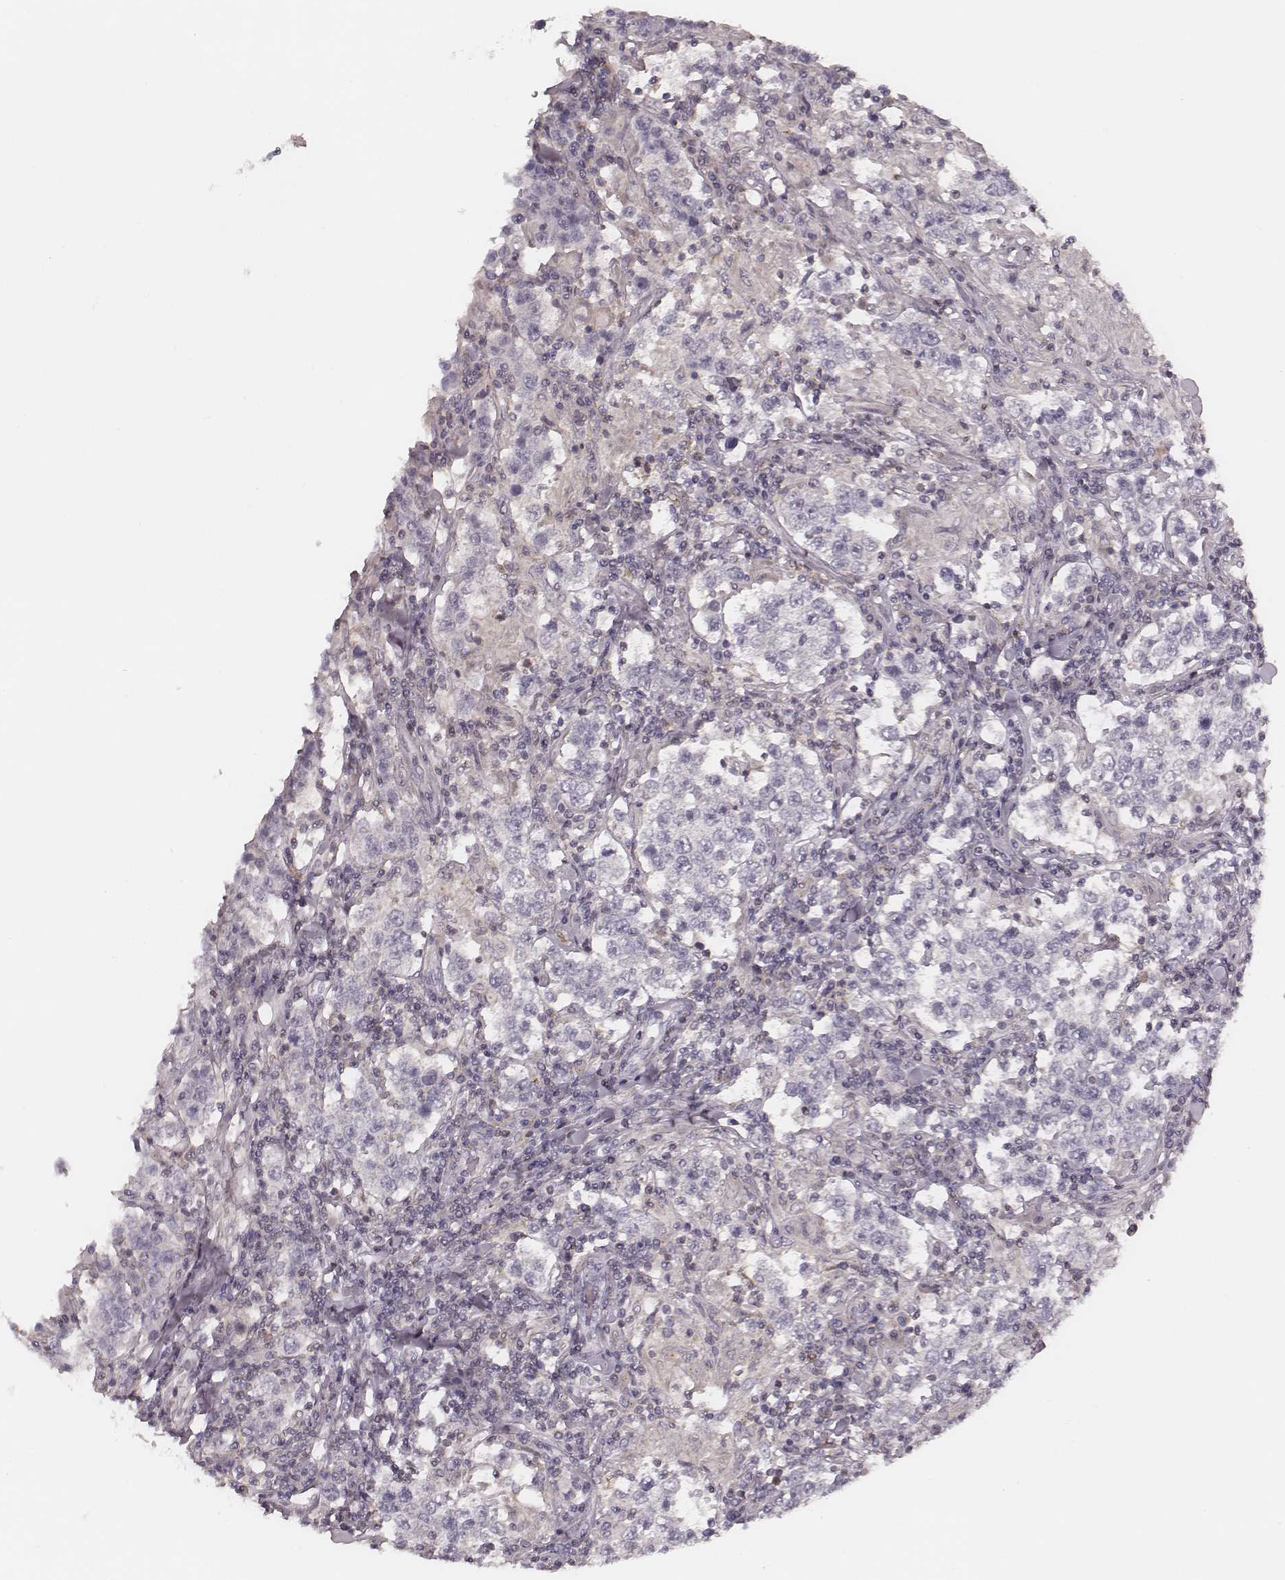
{"staining": {"intensity": "negative", "quantity": "none", "location": "none"}, "tissue": "testis cancer", "cell_type": "Tumor cells", "image_type": "cancer", "snomed": [{"axis": "morphology", "description": "Seminoma, NOS"}, {"axis": "morphology", "description": "Carcinoma, Embryonal, NOS"}, {"axis": "topography", "description": "Testis"}], "caption": "Tumor cells show no significant expression in testis cancer.", "gene": "MSX1", "patient": {"sex": "male", "age": 41}}